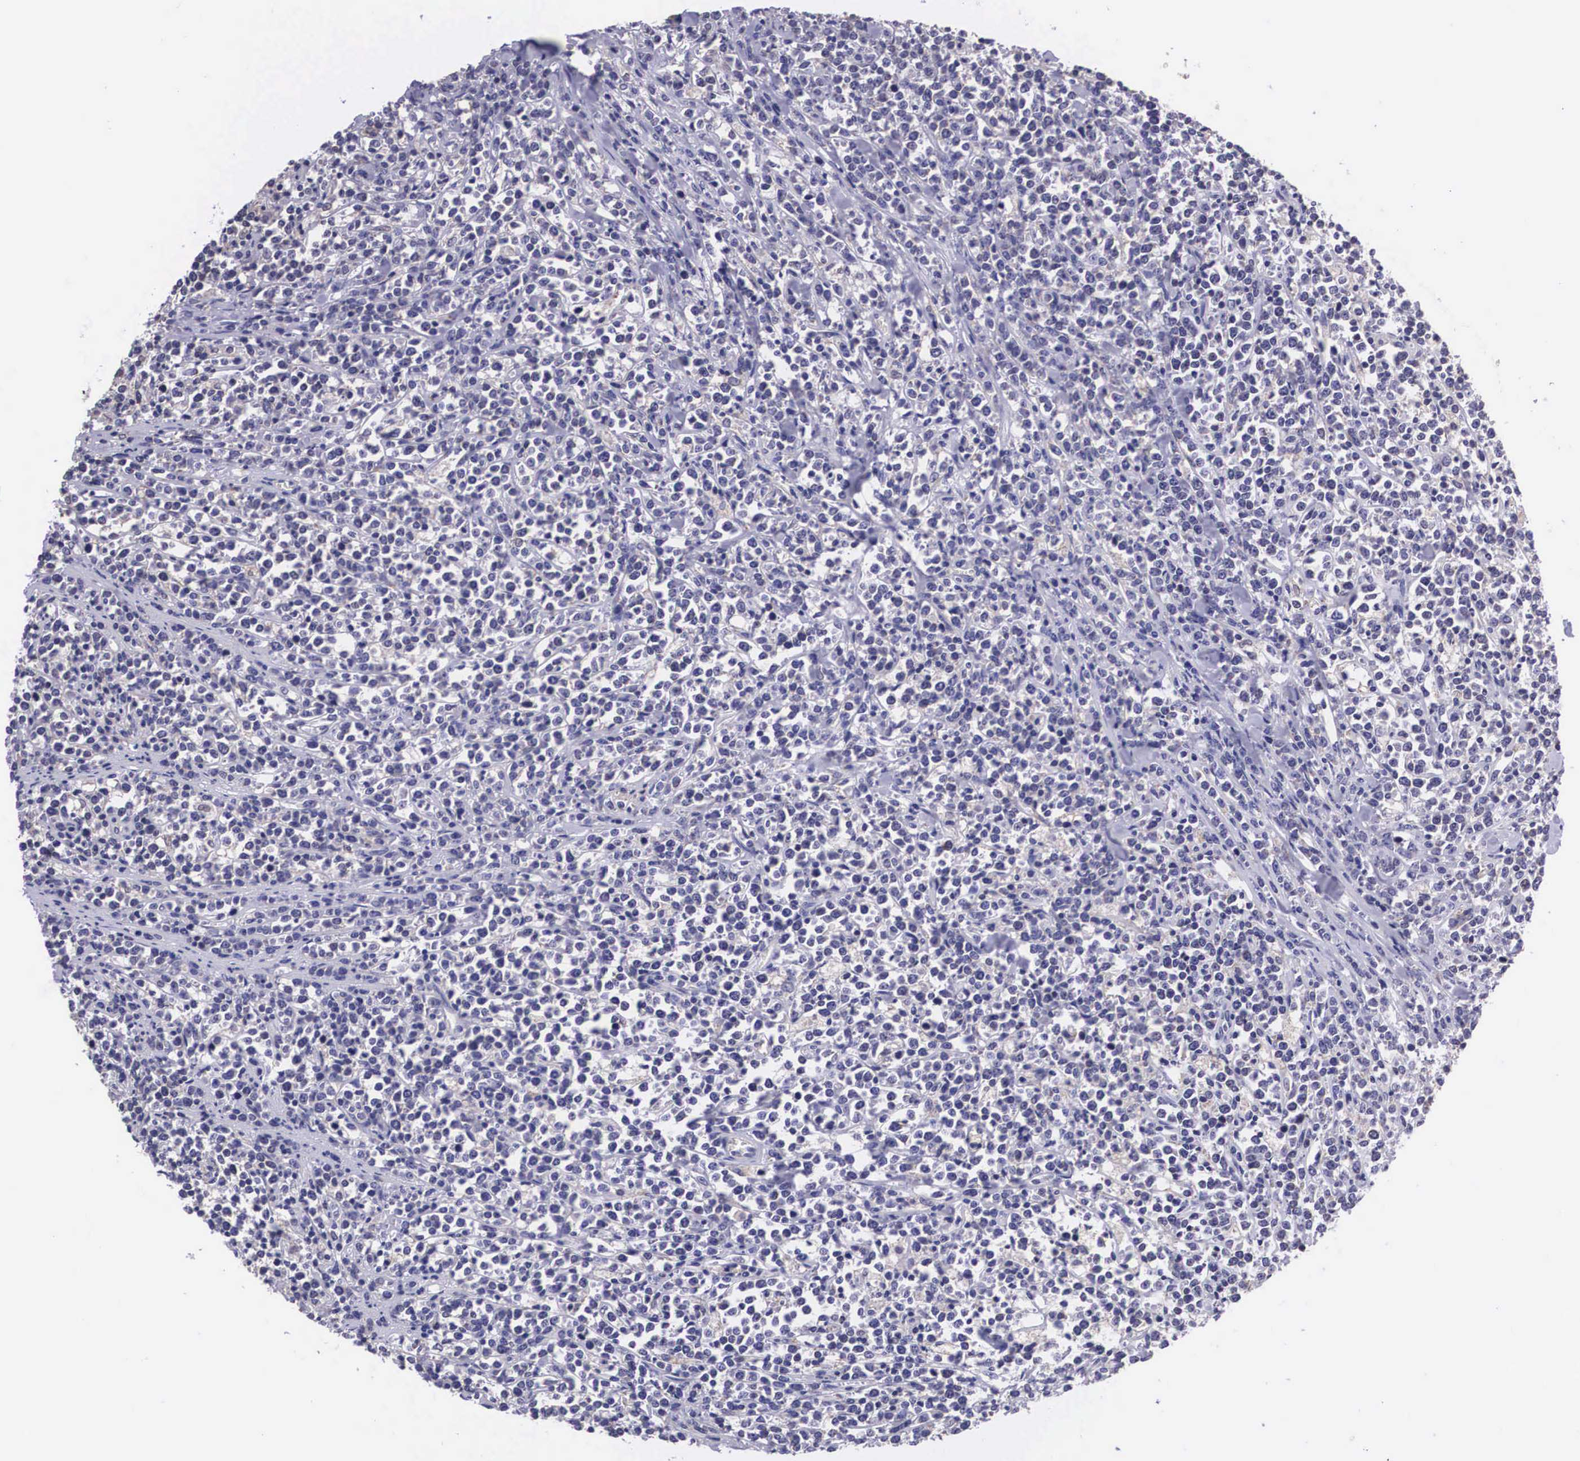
{"staining": {"intensity": "negative", "quantity": "none", "location": "none"}, "tissue": "lymphoma", "cell_type": "Tumor cells", "image_type": "cancer", "snomed": [{"axis": "morphology", "description": "Malignant lymphoma, non-Hodgkin's type, High grade"}, {"axis": "topography", "description": "Small intestine"}, {"axis": "topography", "description": "Colon"}], "caption": "Immunohistochemistry image of neoplastic tissue: human lymphoma stained with DAB reveals no significant protein staining in tumor cells.", "gene": "ARG2", "patient": {"sex": "male", "age": 8}}